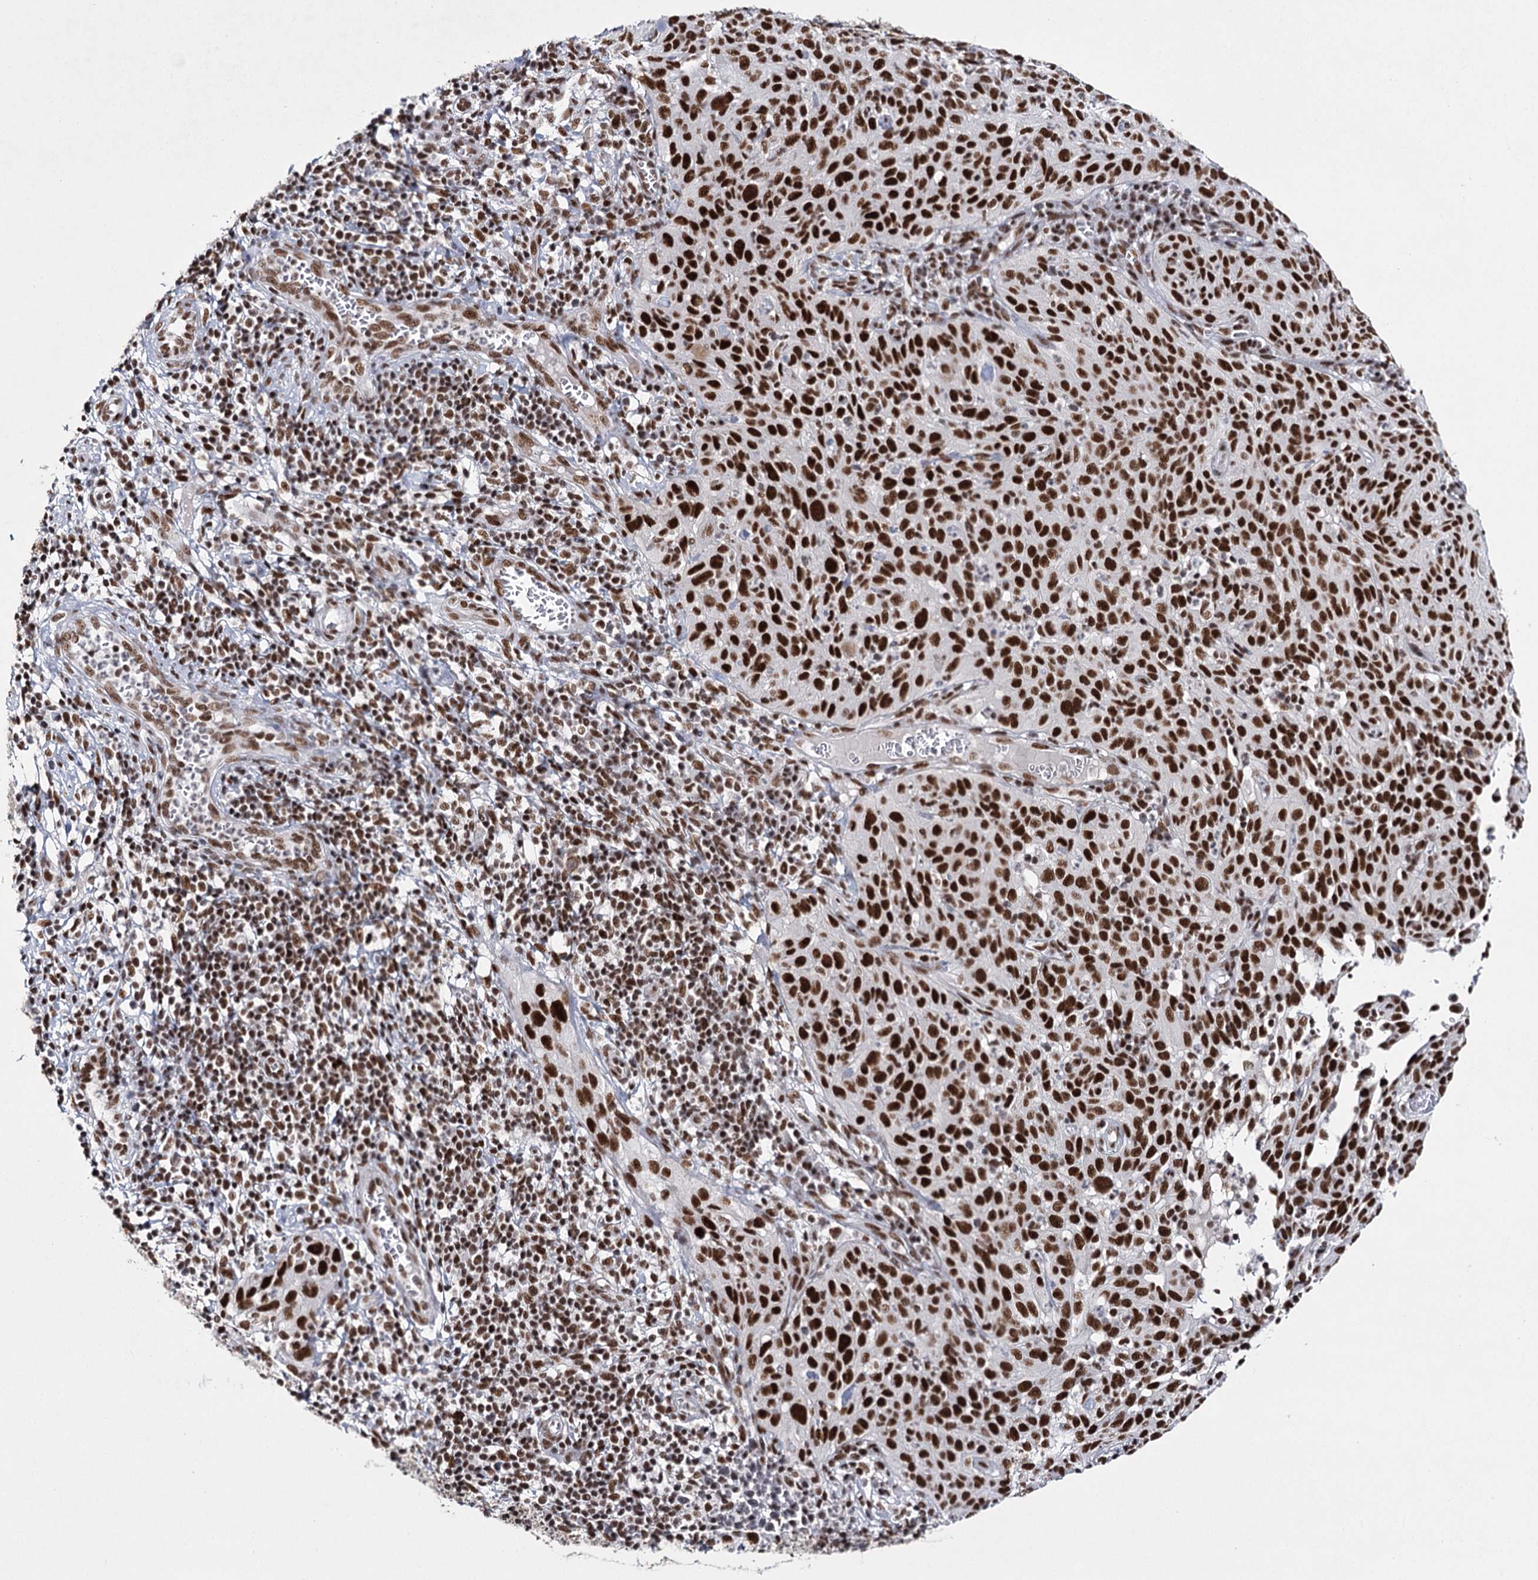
{"staining": {"intensity": "strong", "quantity": ">75%", "location": "nuclear"}, "tissue": "cervical cancer", "cell_type": "Tumor cells", "image_type": "cancer", "snomed": [{"axis": "morphology", "description": "Squamous cell carcinoma, NOS"}, {"axis": "topography", "description": "Cervix"}], "caption": "Strong nuclear staining for a protein is appreciated in approximately >75% of tumor cells of cervical cancer (squamous cell carcinoma) using immunohistochemistry.", "gene": "SCAF8", "patient": {"sex": "female", "age": 31}}